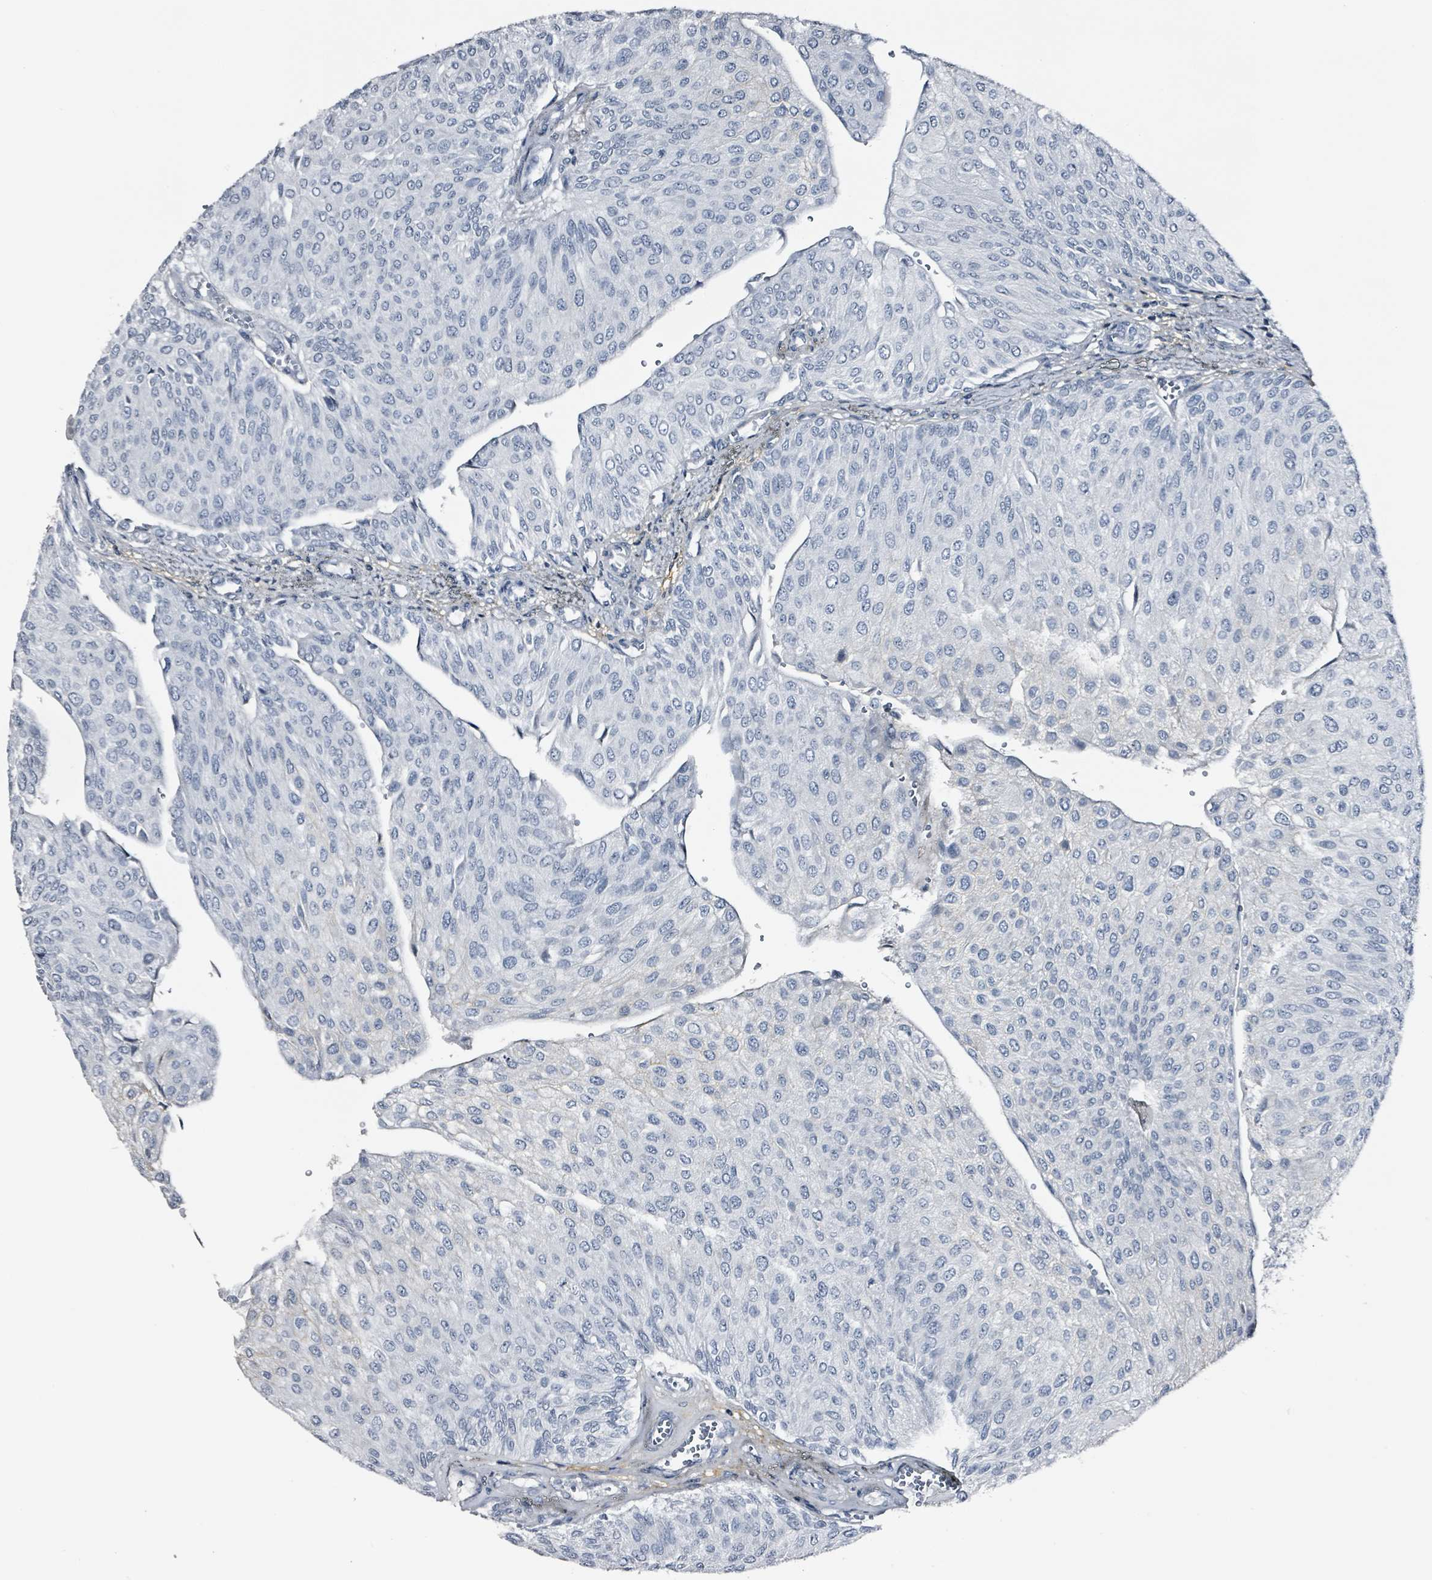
{"staining": {"intensity": "negative", "quantity": "none", "location": "none"}, "tissue": "urothelial cancer", "cell_type": "Tumor cells", "image_type": "cancer", "snomed": [{"axis": "morphology", "description": "Urothelial carcinoma, NOS"}, {"axis": "topography", "description": "Urinary bladder"}], "caption": "High power microscopy micrograph of an IHC photomicrograph of urothelial cancer, revealing no significant positivity in tumor cells.", "gene": "CA9", "patient": {"sex": "male", "age": 67}}